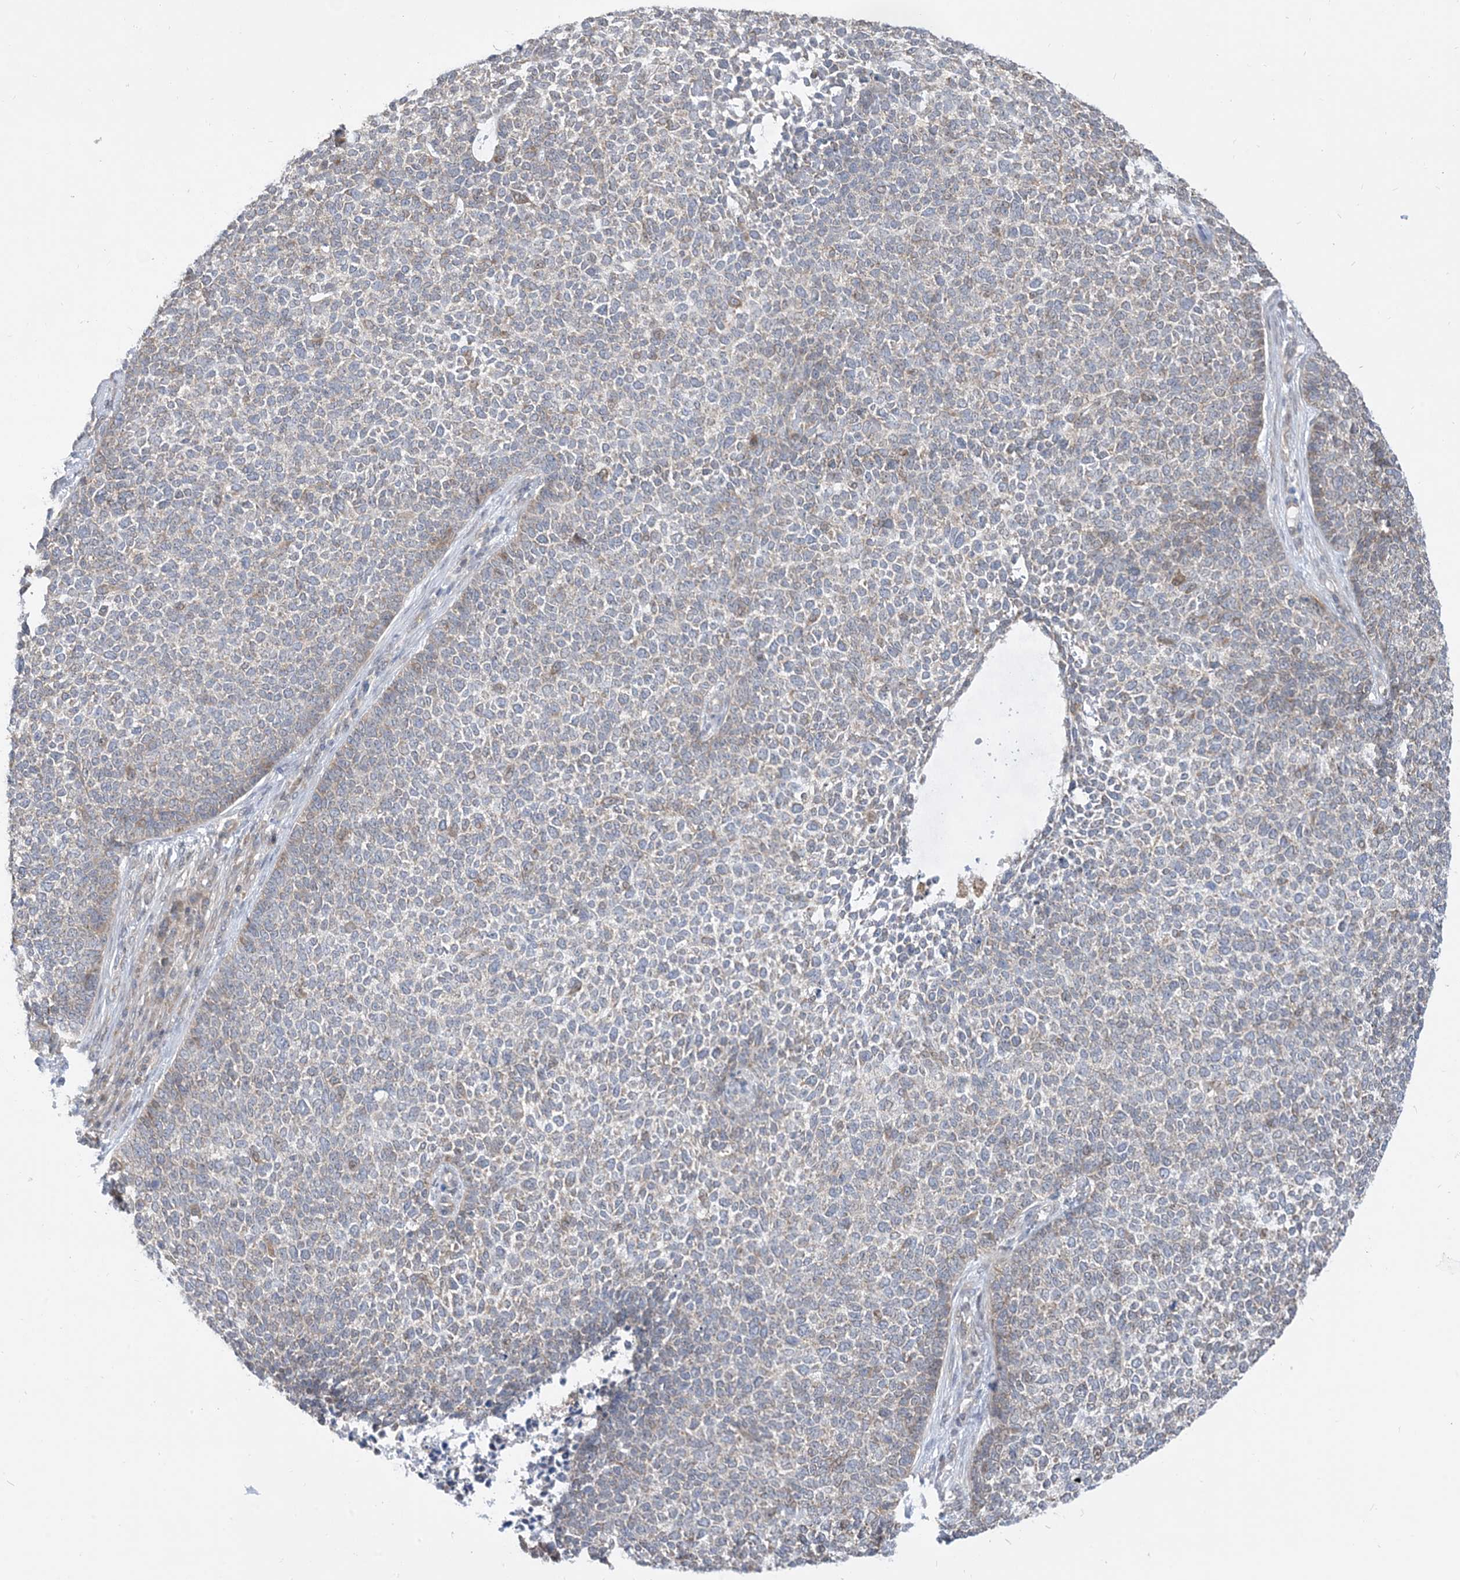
{"staining": {"intensity": "weak", "quantity": "25%-75%", "location": "cytoplasmic/membranous"}, "tissue": "skin cancer", "cell_type": "Tumor cells", "image_type": "cancer", "snomed": [{"axis": "morphology", "description": "Basal cell carcinoma"}, {"axis": "topography", "description": "Skin"}], "caption": "Skin cancer stained with a brown dye displays weak cytoplasmic/membranous positive staining in approximately 25%-75% of tumor cells.", "gene": "CASP4", "patient": {"sex": "female", "age": 84}}